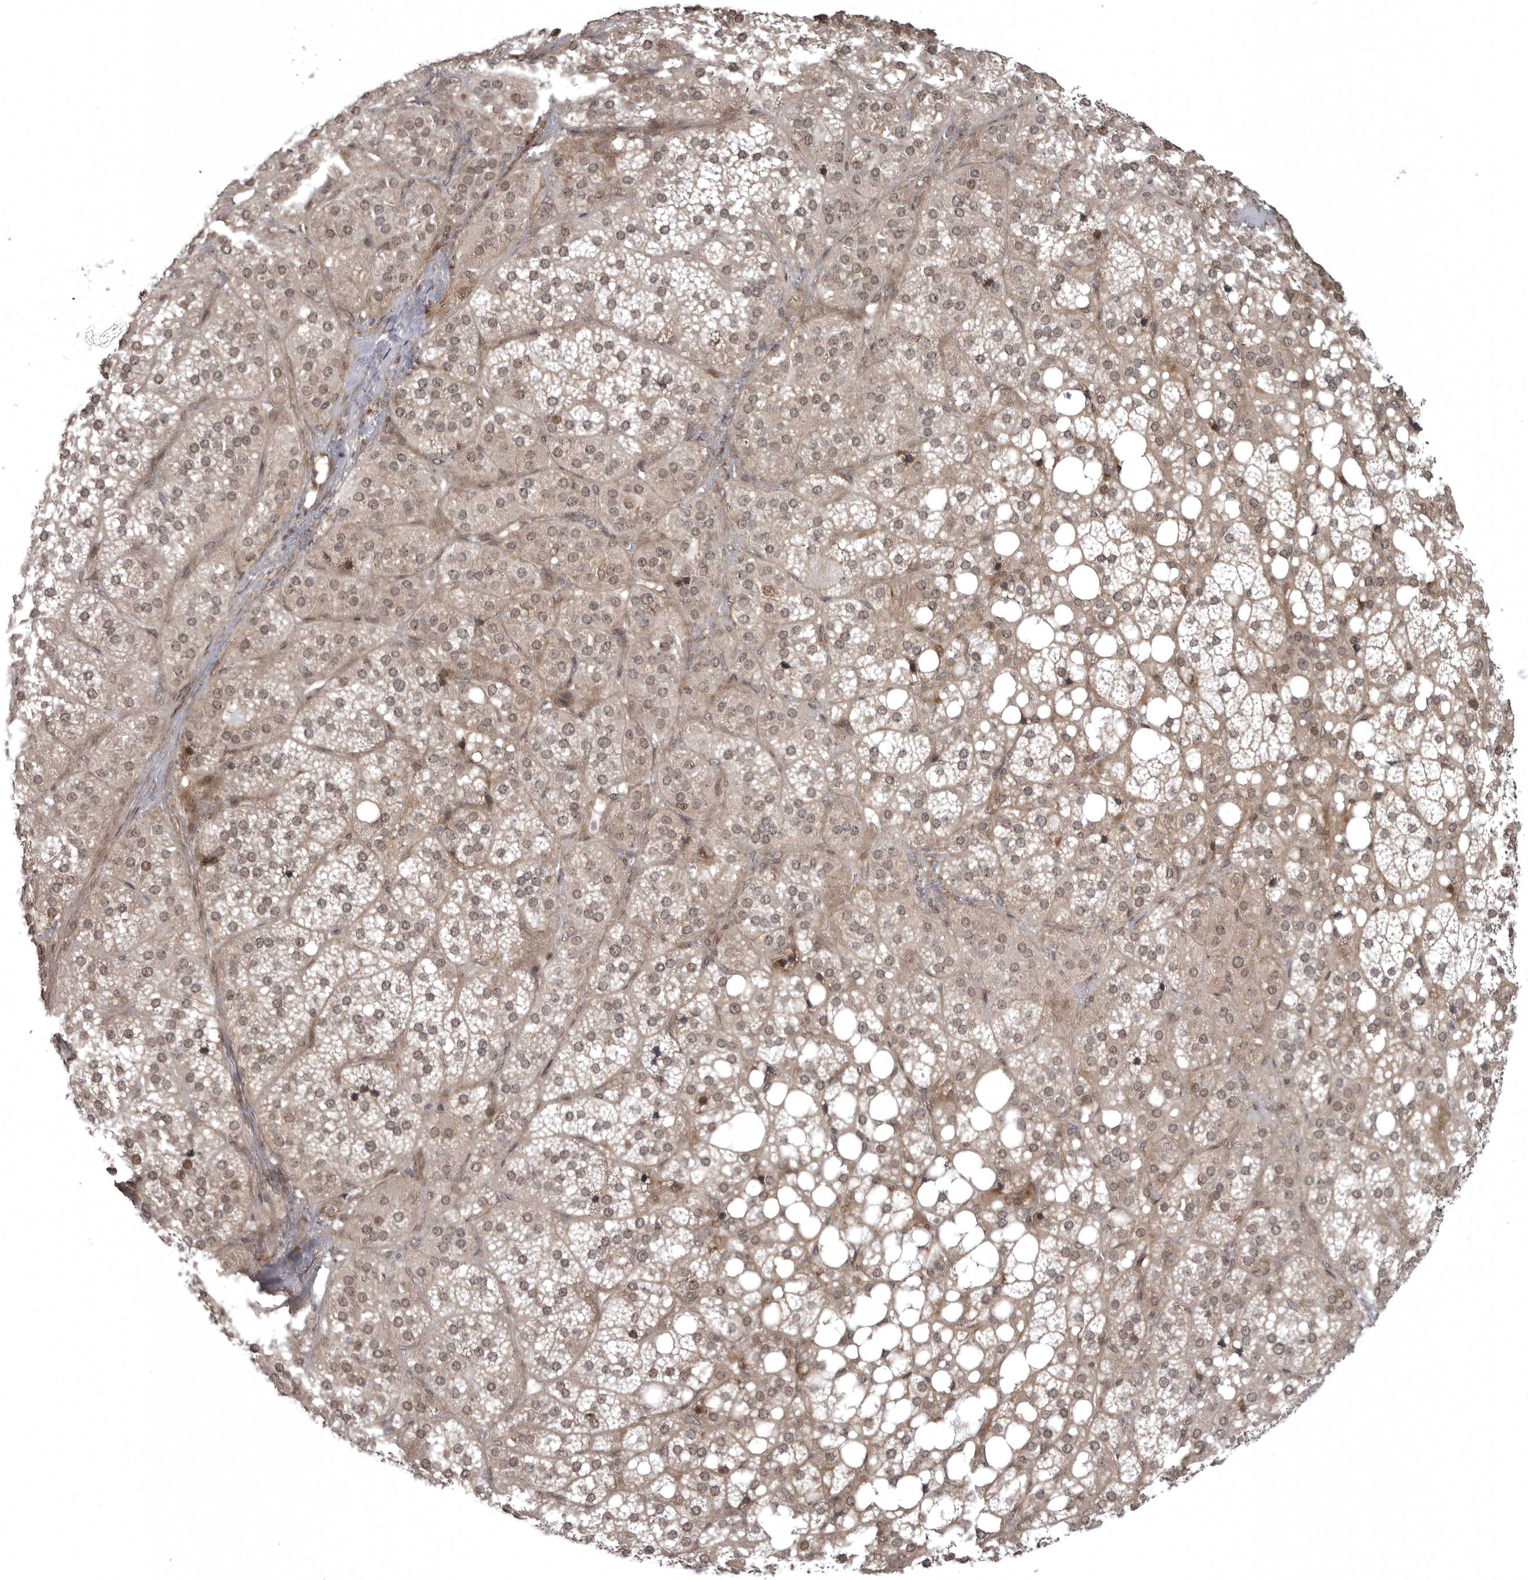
{"staining": {"intensity": "moderate", "quantity": ">75%", "location": "cytoplasmic/membranous,nuclear"}, "tissue": "adrenal gland", "cell_type": "Glandular cells", "image_type": "normal", "snomed": [{"axis": "morphology", "description": "Normal tissue, NOS"}, {"axis": "topography", "description": "Adrenal gland"}], "caption": "DAB (3,3'-diaminobenzidine) immunohistochemical staining of benign human adrenal gland displays moderate cytoplasmic/membranous,nuclear protein staining in approximately >75% of glandular cells.", "gene": "SNX16", "patient": {"sex": "female", "age": 59}}